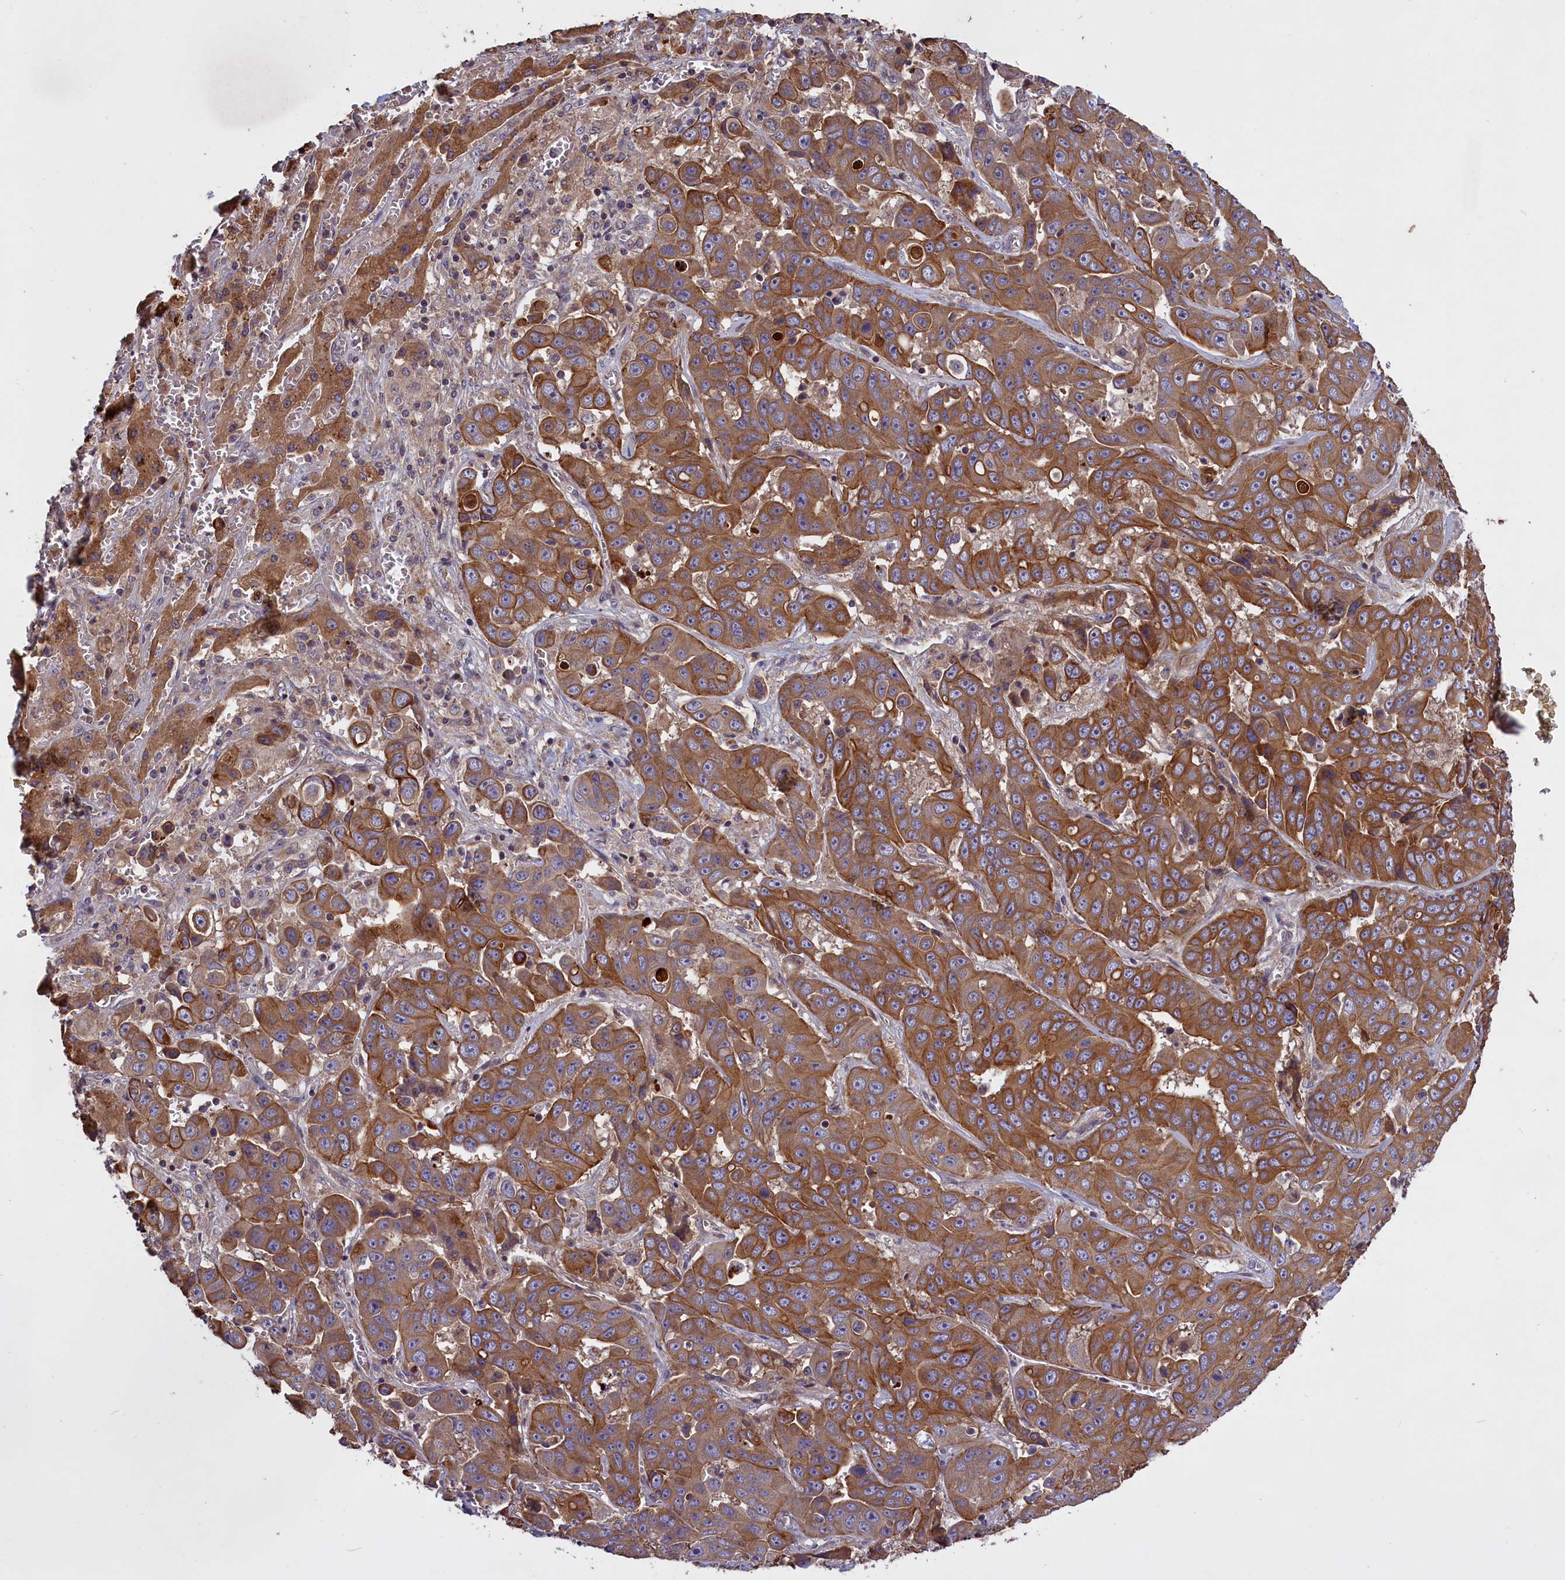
{"staining": {"intensity": "moderate", "quantity": ">75%", "location": "cytoplasmic/membranous"}, "tissue": "liver cancer", "cell_type": "Tumor cells", "image_type": "cancer", "snomed": [{"axis": "morphology", "description": "Cholangiocarcinoma"}, {"axis": "topography", "description": "Liver"}], "caption": "Immunohistochemical staining of human liver cholangiocarcinoma shows moderate cytoplasmic/membranous protein positivity in about >75% of tumor cells.", "gene": "DENND1B", "patient": {"sex": "female", "age": 52}}